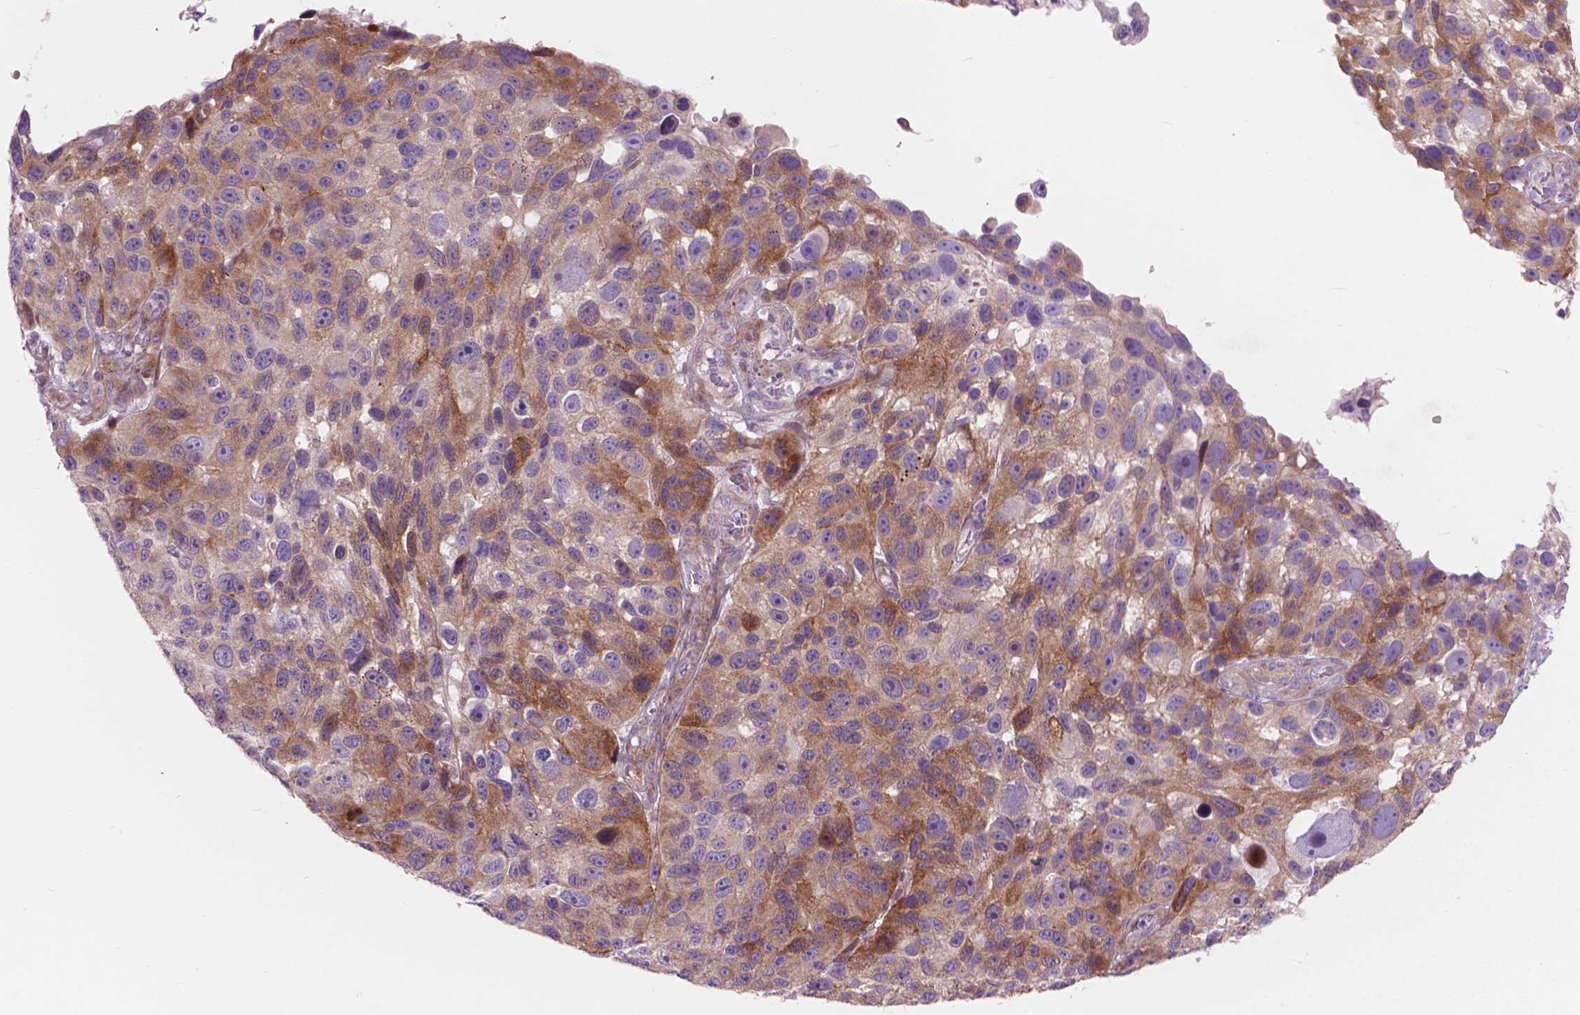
{"staining": {"intensity": "moderate", "quantity": "25%-75%", "location": "cytoplasmic/membranous"}, "tissue": "melanoma", "cell_type": "Tumor cells", "image_type": "cancer", "snomed": [{"axis": "morphology", "description": "Malignant melanoma, NOS"}, {"axis": "topography", "description": "Skin"}], "caption": "Protein staining by IHC demonstrates moderate cytoplasmic/membranous expression in approximately 25%-75% of tumor cells in malignant melanoma.", "gene": "MORN1", "patient": {"sex": "male", "age": 53}}